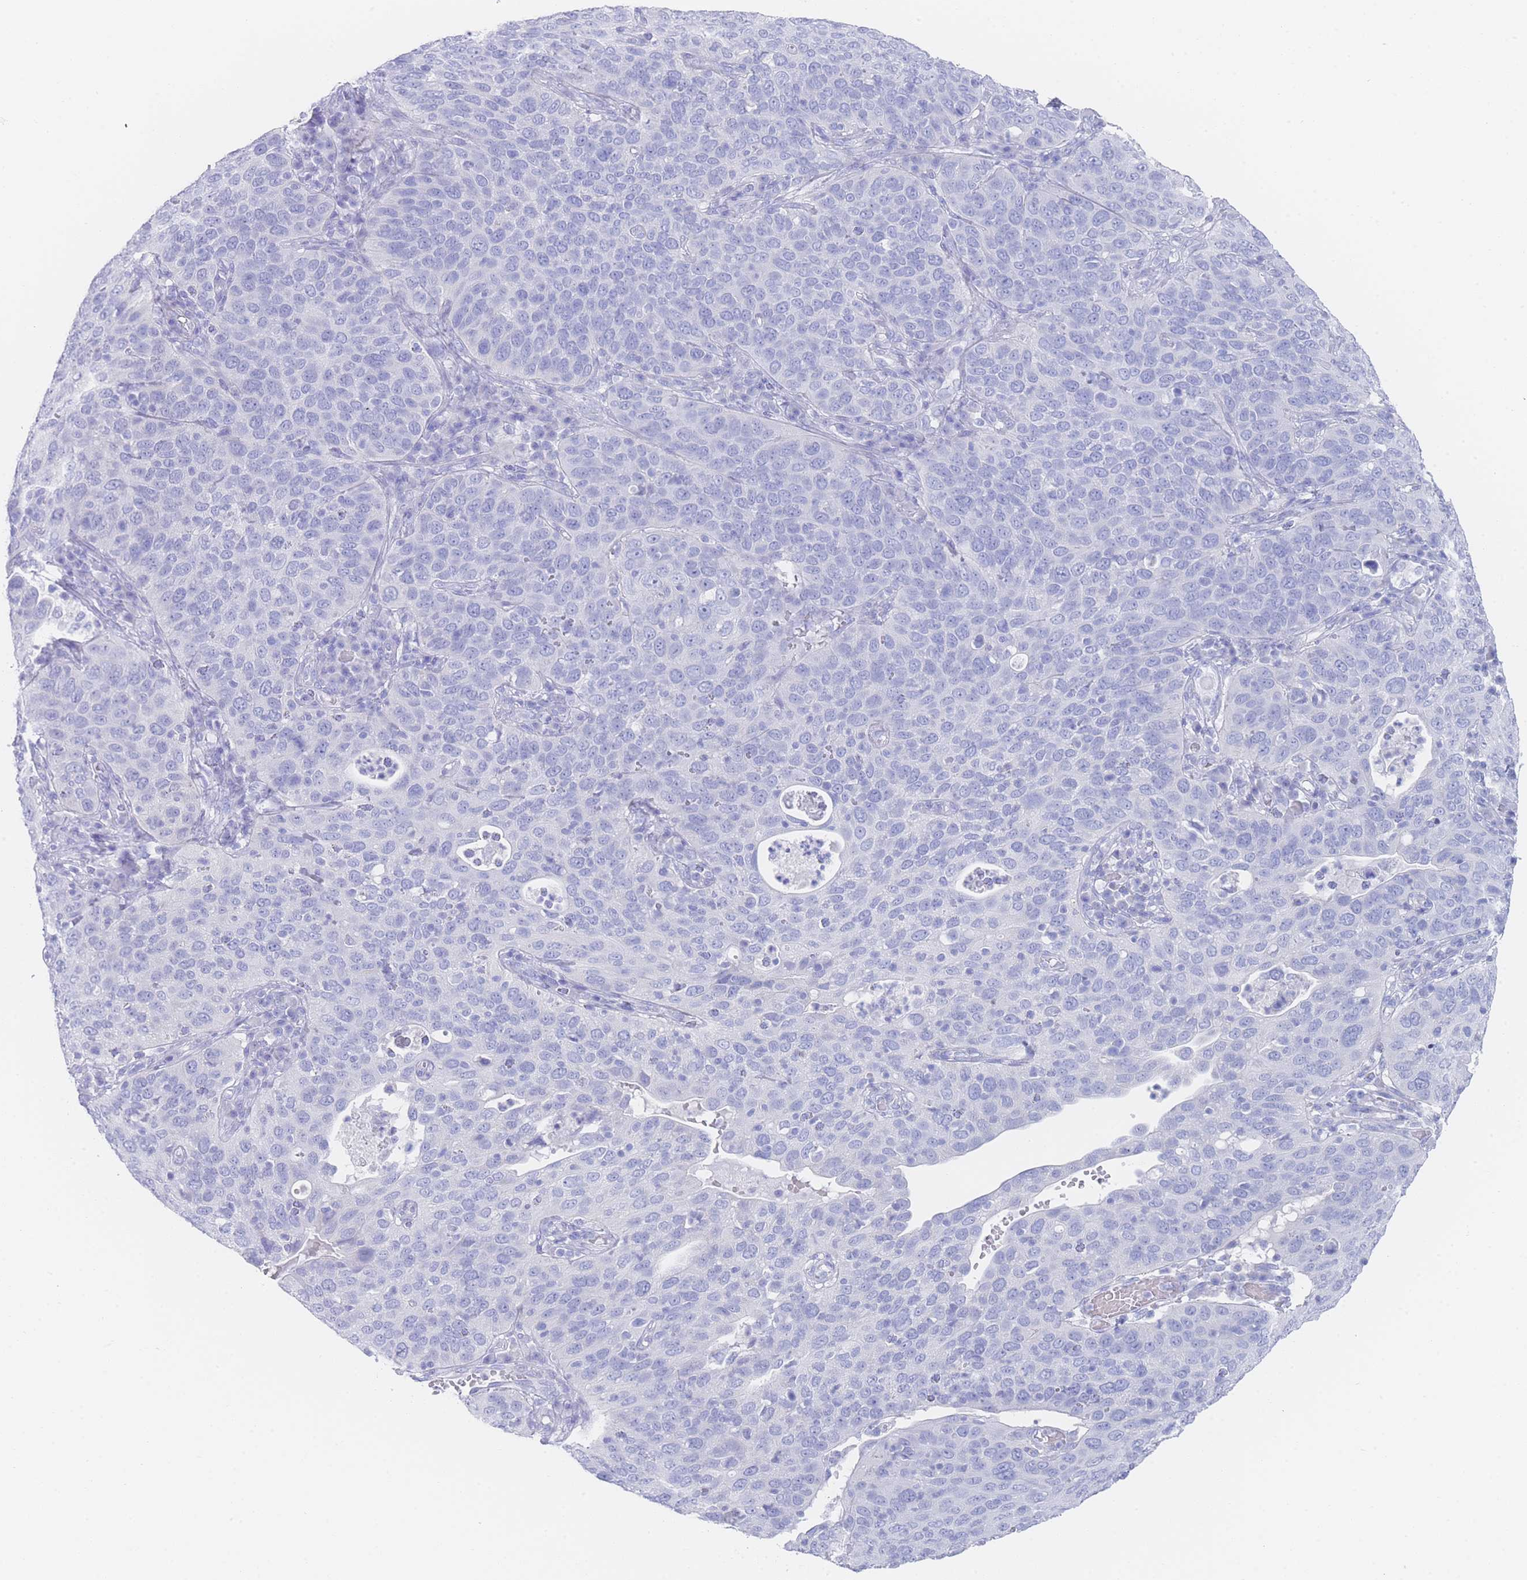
{"staining": {"intensity": "negative", "quantity": "none", "location": "none"}, "tissue": "cervical cancer", "cell_type": "Tumor cells", "image_type": "cancer", "snomed": [{"axis": "morphology", "description": "Squamous cell carcinoma, NOS"}, {"axis": "topography", "description": "Cervix"}], "caption": "An image of cervical squamous cell carcinoma stained for a protein reveals no brown staining in tumor cells.", "gene": "LRRC37A", "patient": {"sex": "female", "age": 36}}